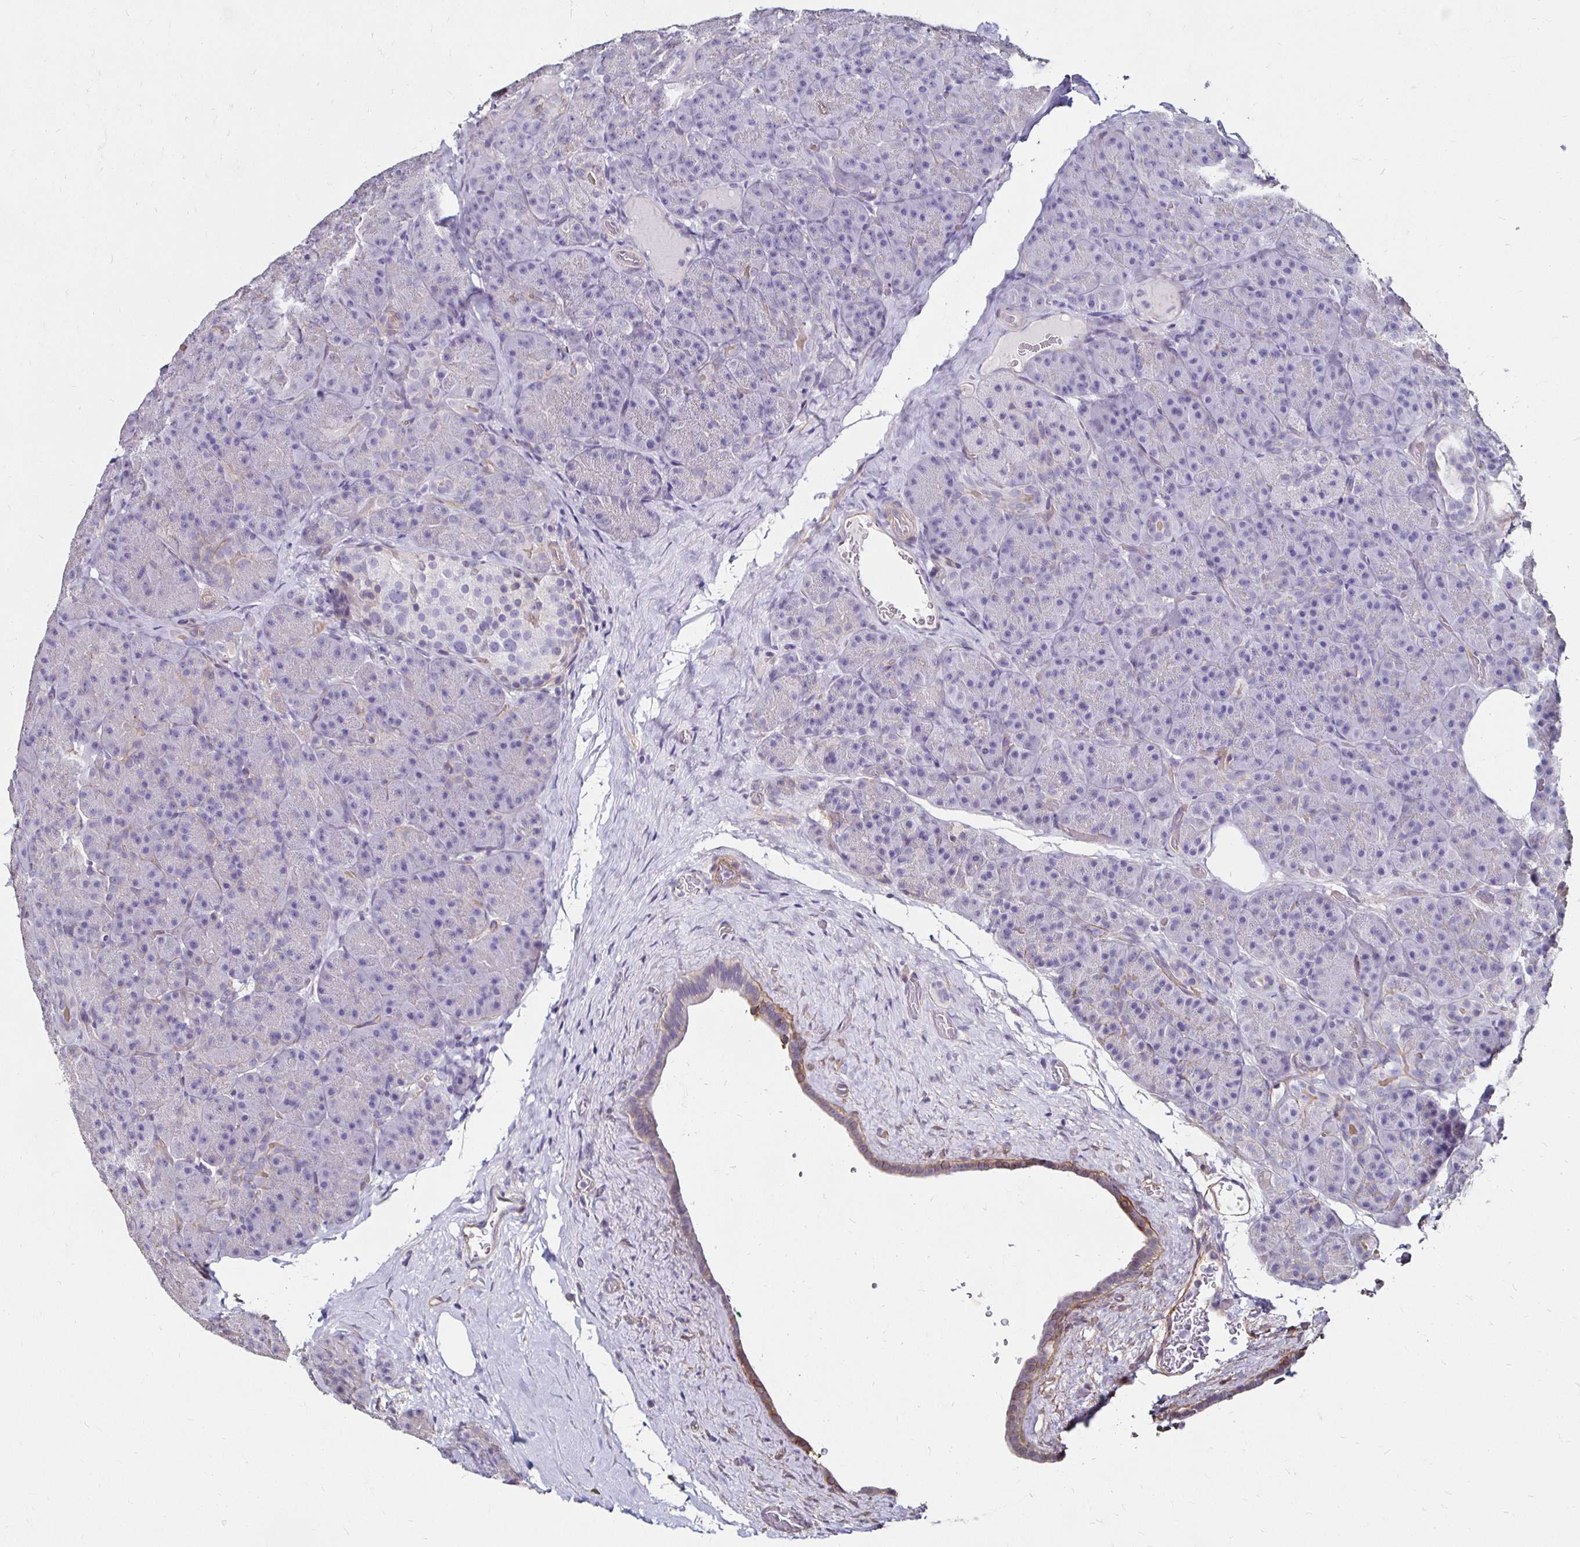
{"staining": {"intensity": "negative", "quantity": "none", "location": "none"}, "tissue": "pancreas", "cell_type": "Exocrine glandular cells", "image_type": "normal", "snomed": [{"axis": "morphology", "description": "Normal tissue, NOS"}, {"axis": "topography", "description": "Pancreas"}], "caption": "Micrograph shows no protein staining in exocrine glandular cells of normal pancreas.", "gene": "ITGB1", "patient": {"sex": "male", "age": 57}}